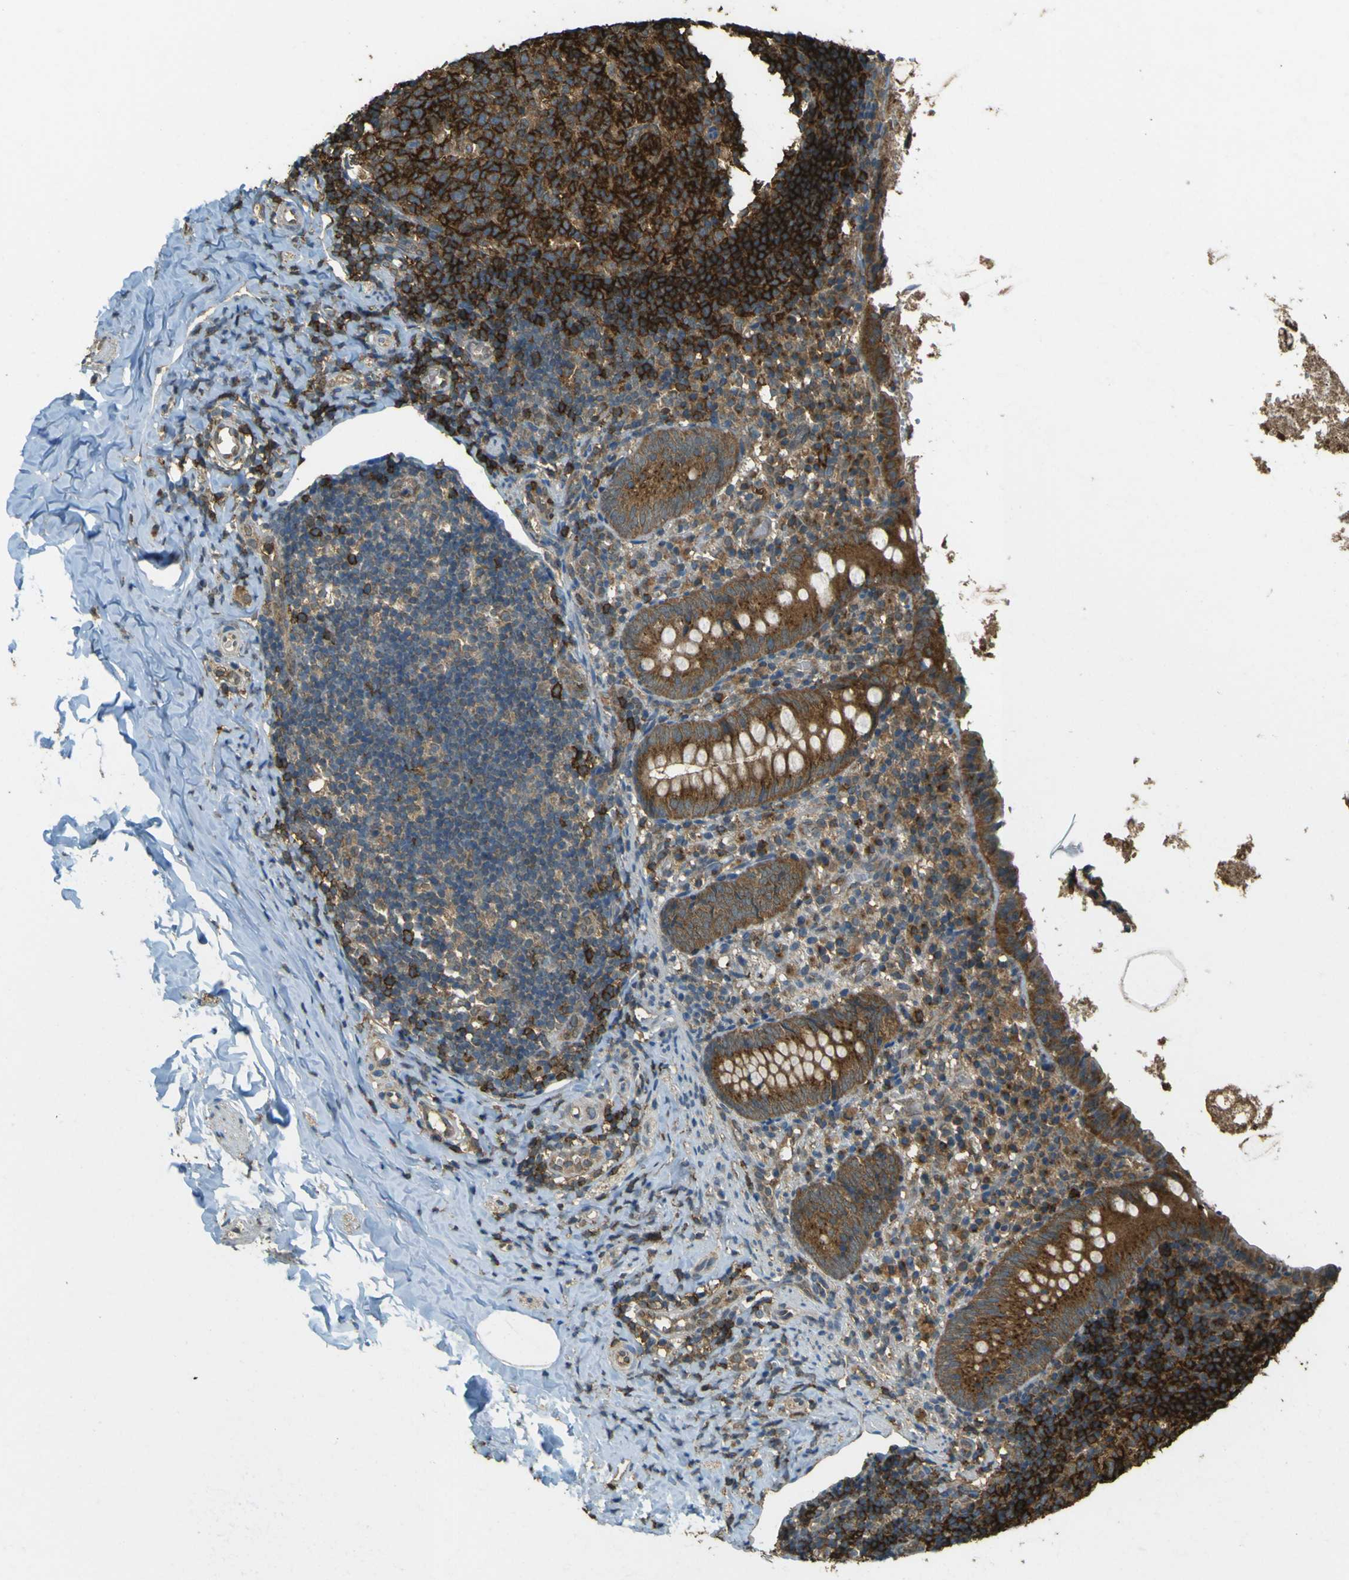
{"staining": {"intensity": "strong", "quantity": ">75%", "location": "cytoplasmic/membranous"}, "tissue": "appendix", "cell_type": "Glandular cells", "image_type": "normal", "snomed": [{"axis": "morphology", "description": "Normal tissue, NOS"}, {"axis": "topography", "description": "Appendix"}], "caption": "Brown immunohistochemical staining in normal appendix demonstrates strong cytoplasmic/membranous expression in approximately >75% of glandular cells.", "gene": "GOLGA1", "patient": {"sex": "female", "age": 10}}